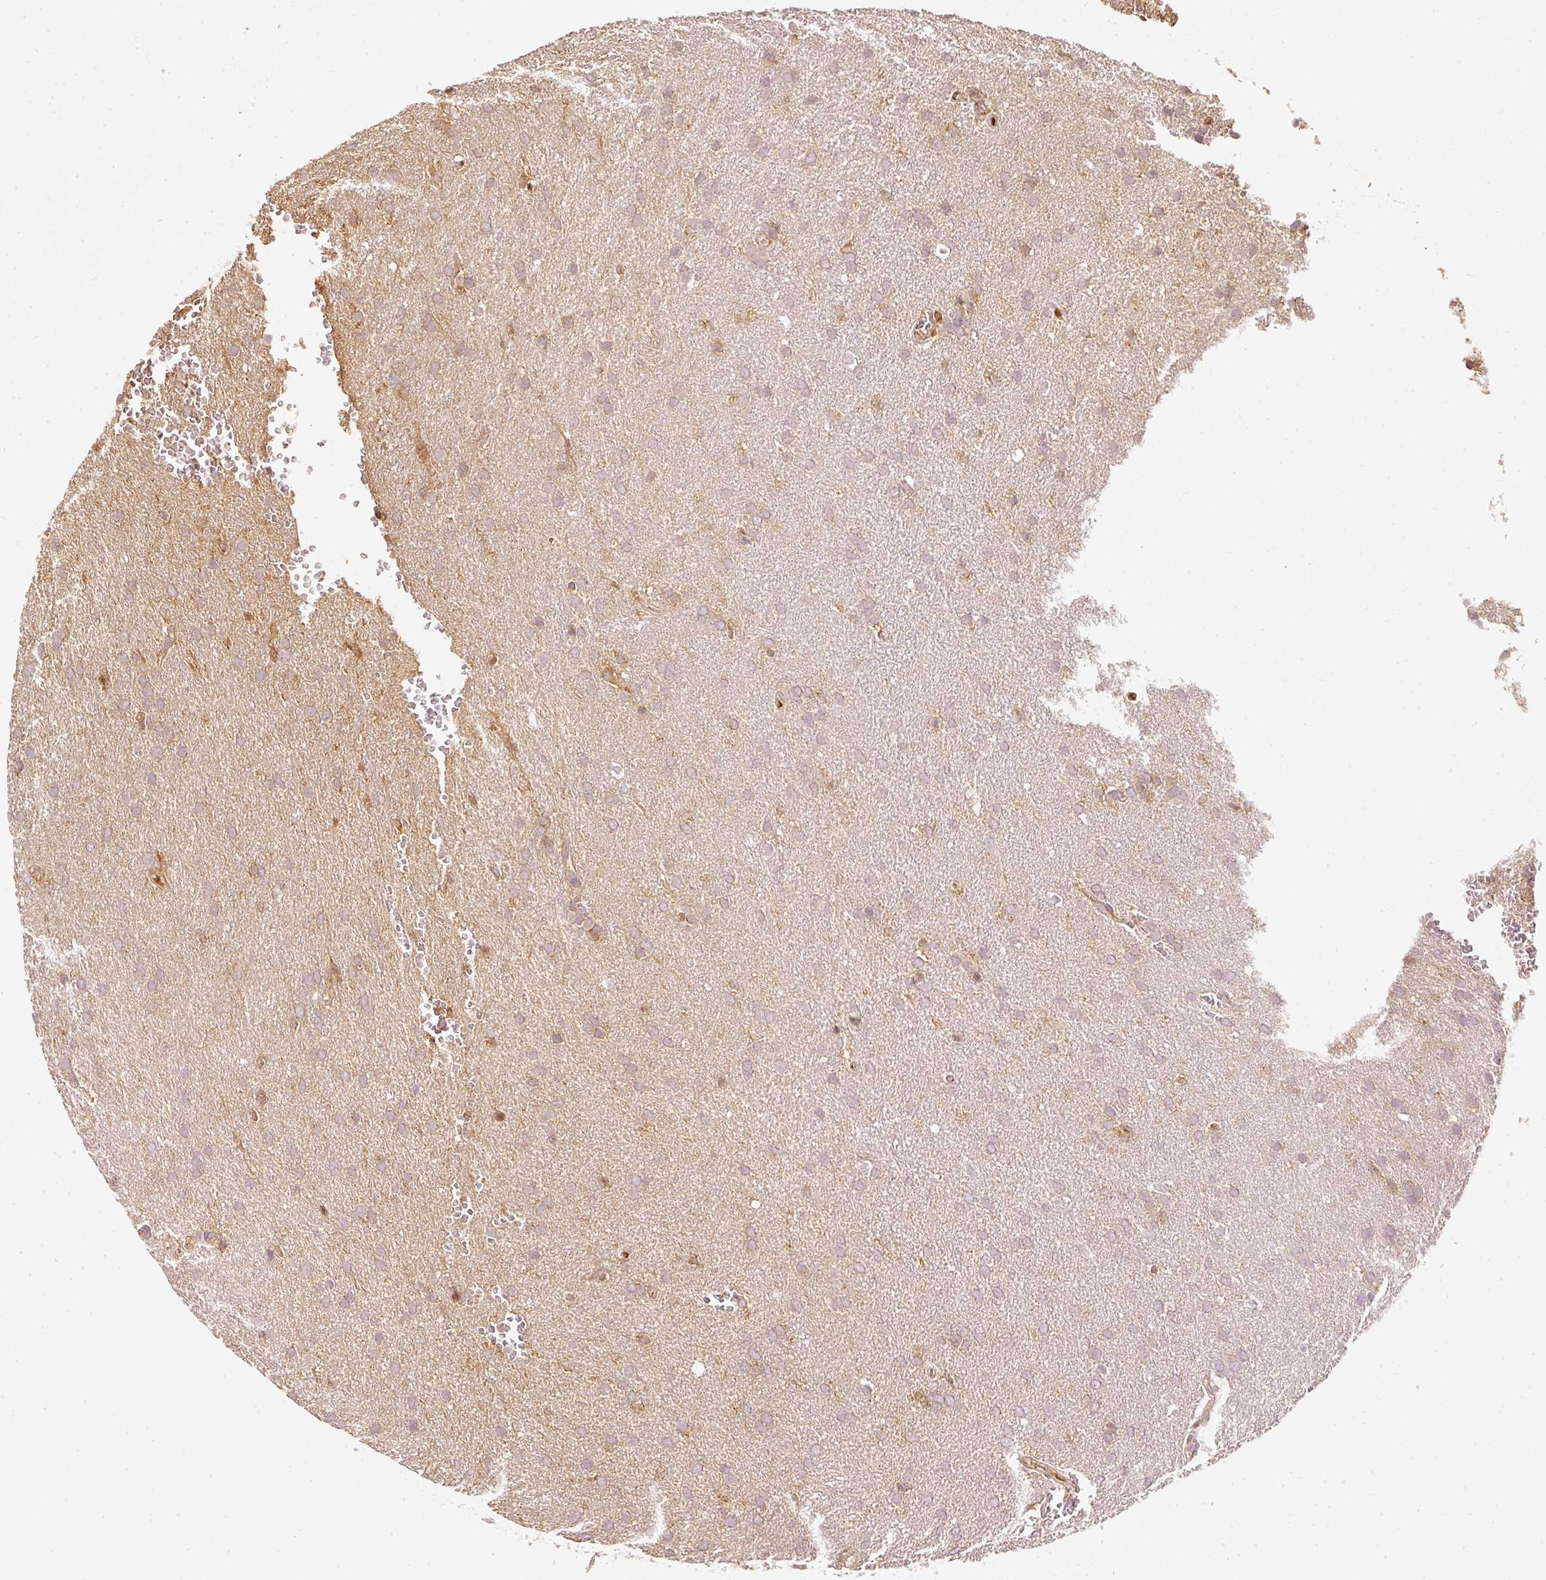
{"staining": {"intensity": "weak", "quantity": "<25%", "location": "cytoplasmic/membranous"}, "tissue": "glioma", "cell_type": "Tumor cells", "image_type": "cancer", "snomed": [{"axis": "morphology", "description": "Glioma, malignant, Low grade"}, {"axis": "topography", "description": "Brain"}], "caption": "Tumor cells are negative for protein expression in human malignant glioma (low-grade).", "gene": "EVL", "patient": {"sex": "female", "age": 33}}